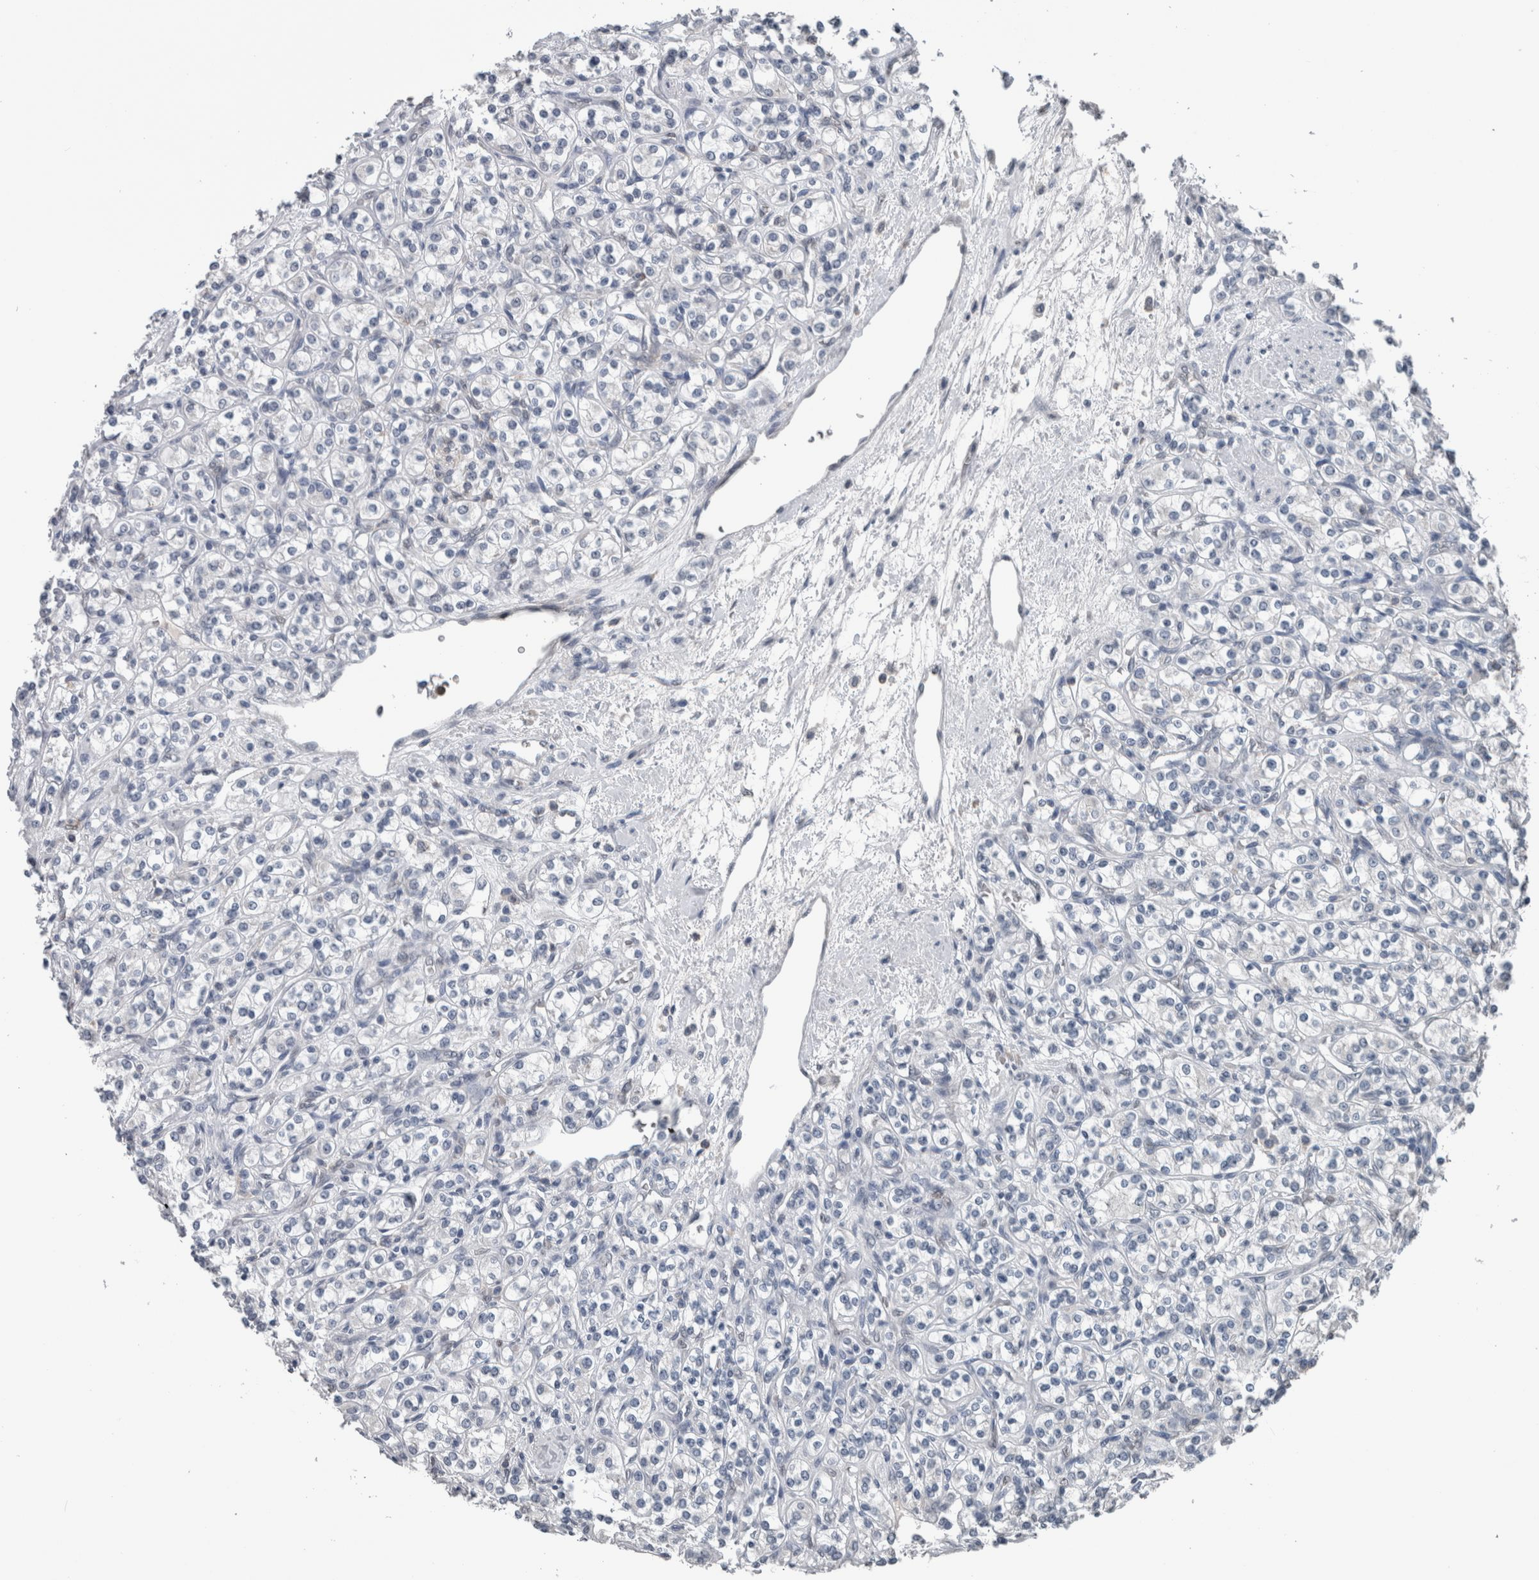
{"staining": {"intensity": "negative", "quantity": "none", "location": "none"}, "tissue": "renal cancer", "cell_type": "Tumor cells", "image_type": "cancer", "snomed": [{"axis": "morphology", "description": "Adenocarcinoma, NOS"}, {"axis": "topography", "description": "Kidney"}], "caption": "There is no significant expression in tumor cells of renal adenocarcinoma.", "gene": "MAFF", "patient": {"sex": "male", "age": 77}}